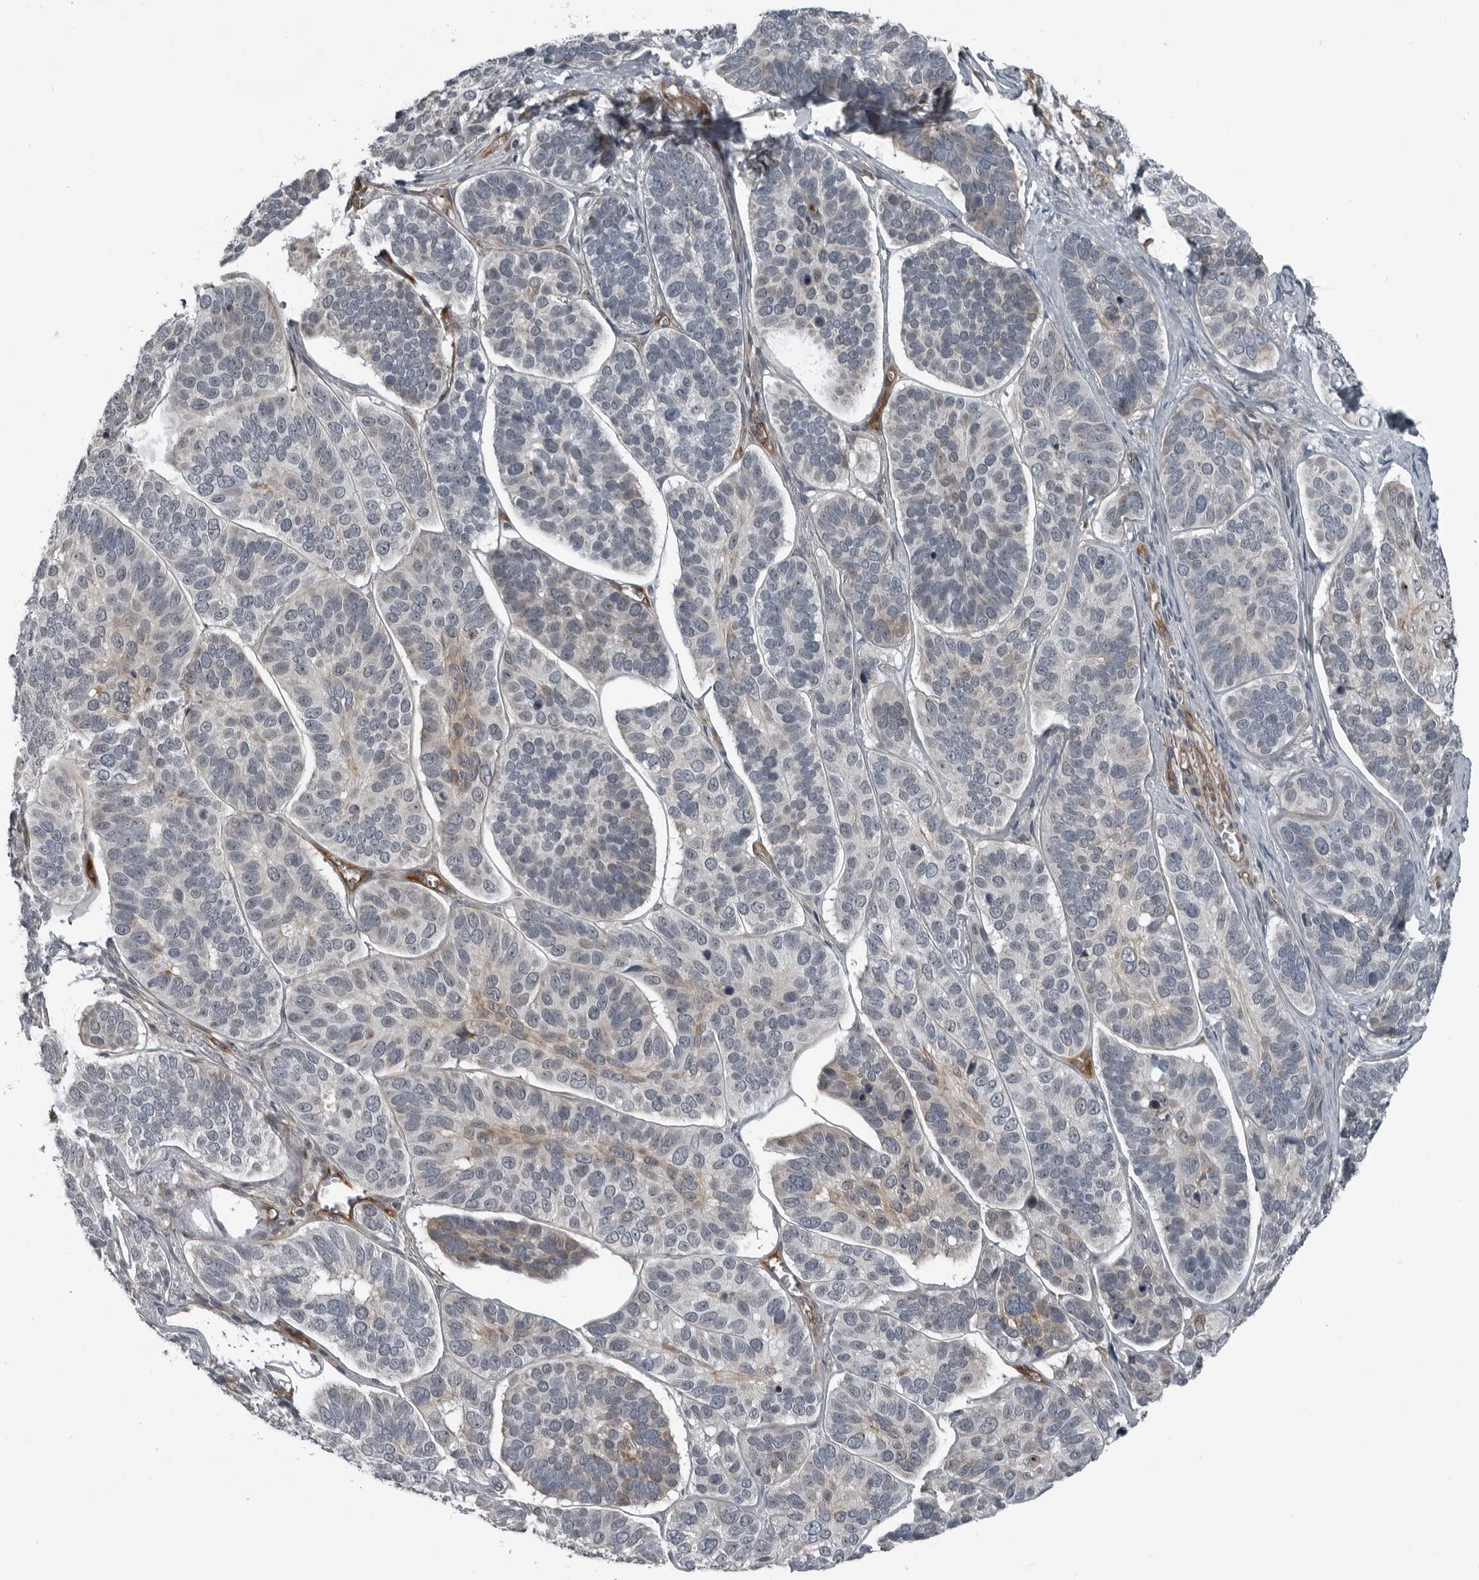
{"staining": {"intensity": "negative", "quantity": "none", "location": "none"}, "tissue": "skin cancer", "cell_type": "Tumor cells", "image_type": "cancer", "snomed": [{"axis": "morphology", "description": "Basal cell carcinoma"}, {"axis": "topography", "description": "Skin"}], "caption": "An IHC micrograph of basal cell carcinoma (skin) is shown. There is no staining in tumor cells of basal cell carcinoma (skin).", "gene": "FAM102B", "patient": {"sex": "male", "age": 62}}